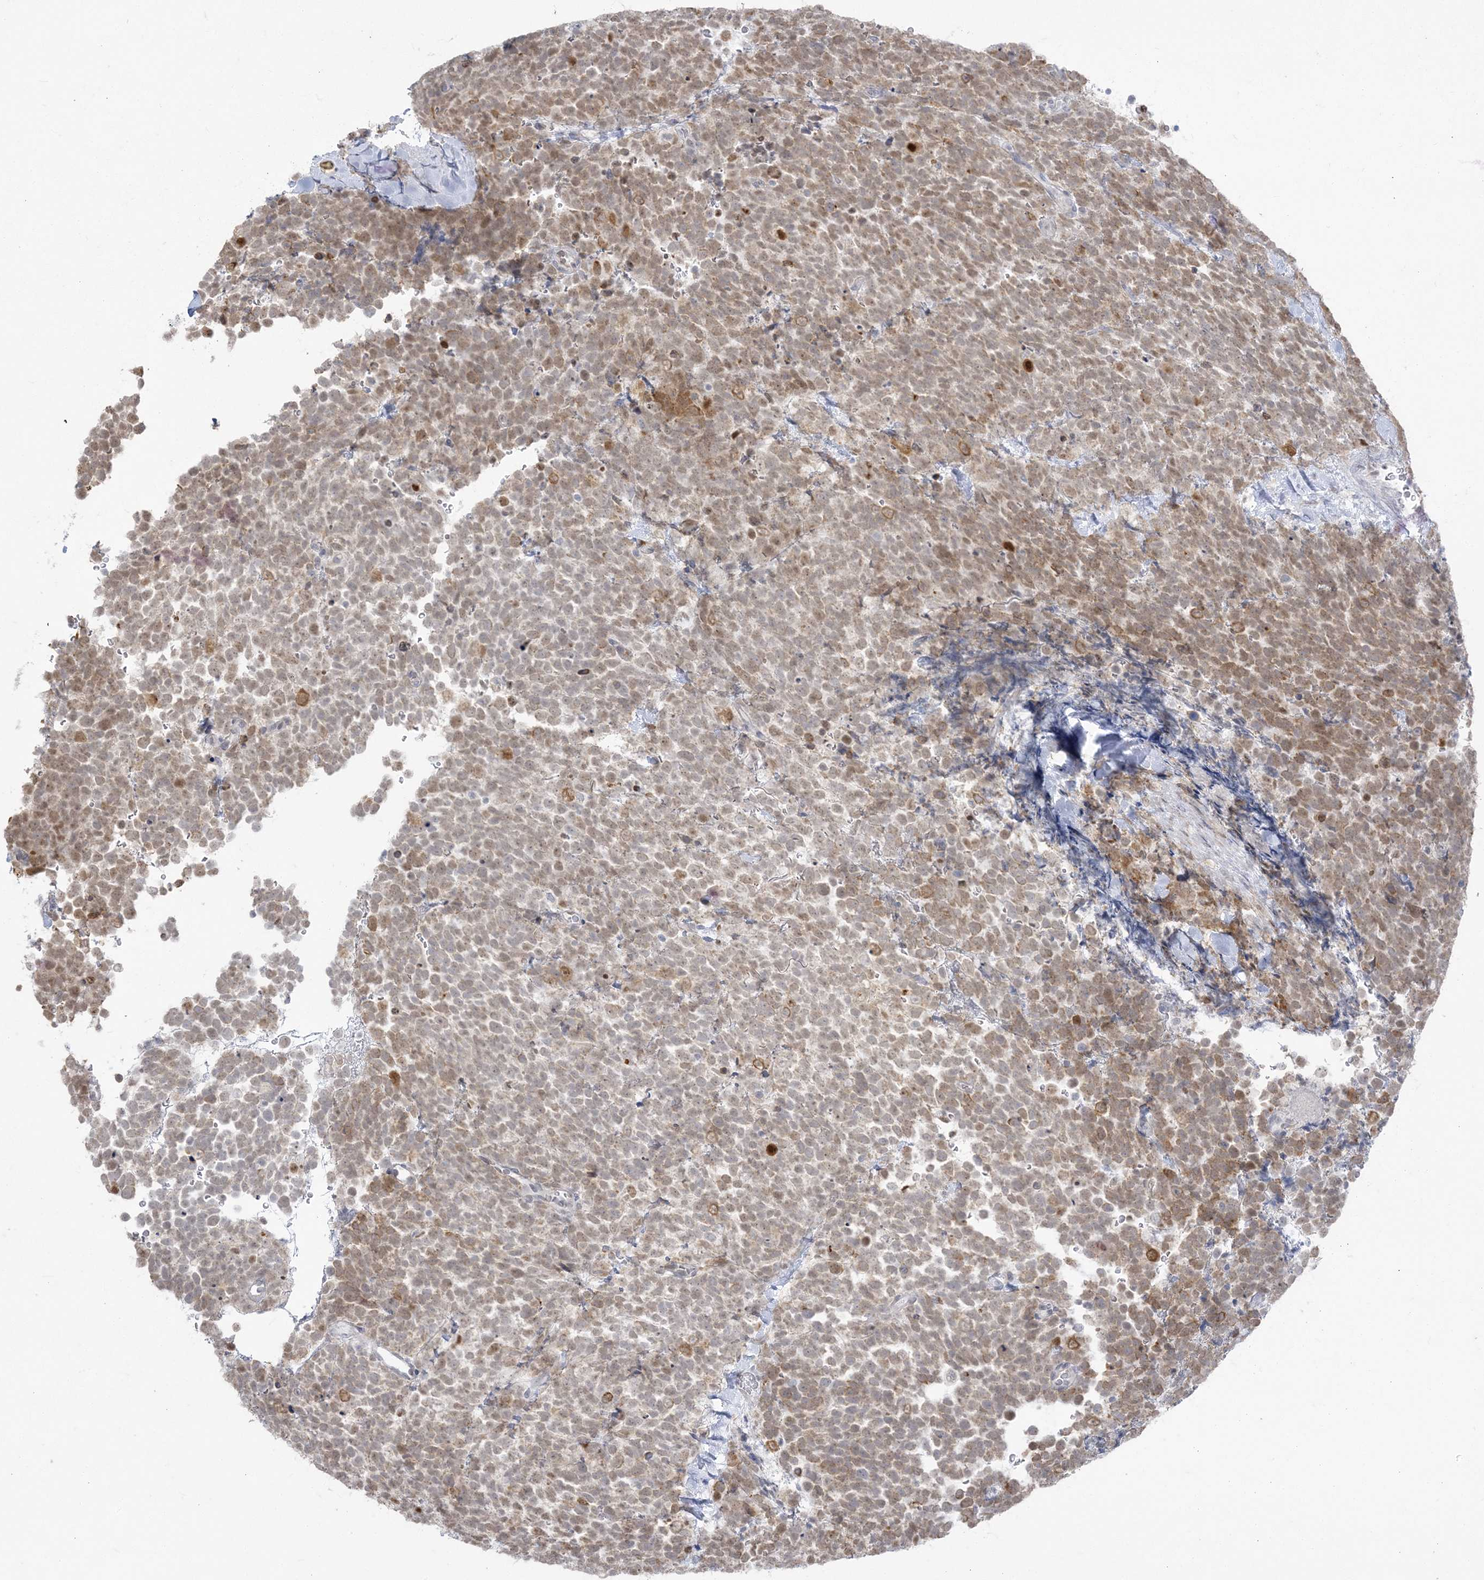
{"staining": {"intensity": "moderate", "quantity": "25%-75%", "location": "cytoplasmic/membranous"}, "tissue": "urothelial cancer", "cell_type": "Tumor cells", "image_type": "cancer", "snomed": [{"axis": "morphology", "description": "Urothelial carcinoma, High grade"}, {"axis": "topography", "description": "Urinary bladder"}], "caption": "This micrograph demonstrates immunohistochemistry (IHC) staining of human urothelial carcinoma (high-grade), with medium moderate cytoplasmic/membranous positivity in about 25%-75% of tumor cells.", "gene": "ZC3H6", "patient": {"sex": "female", "age": 82}}